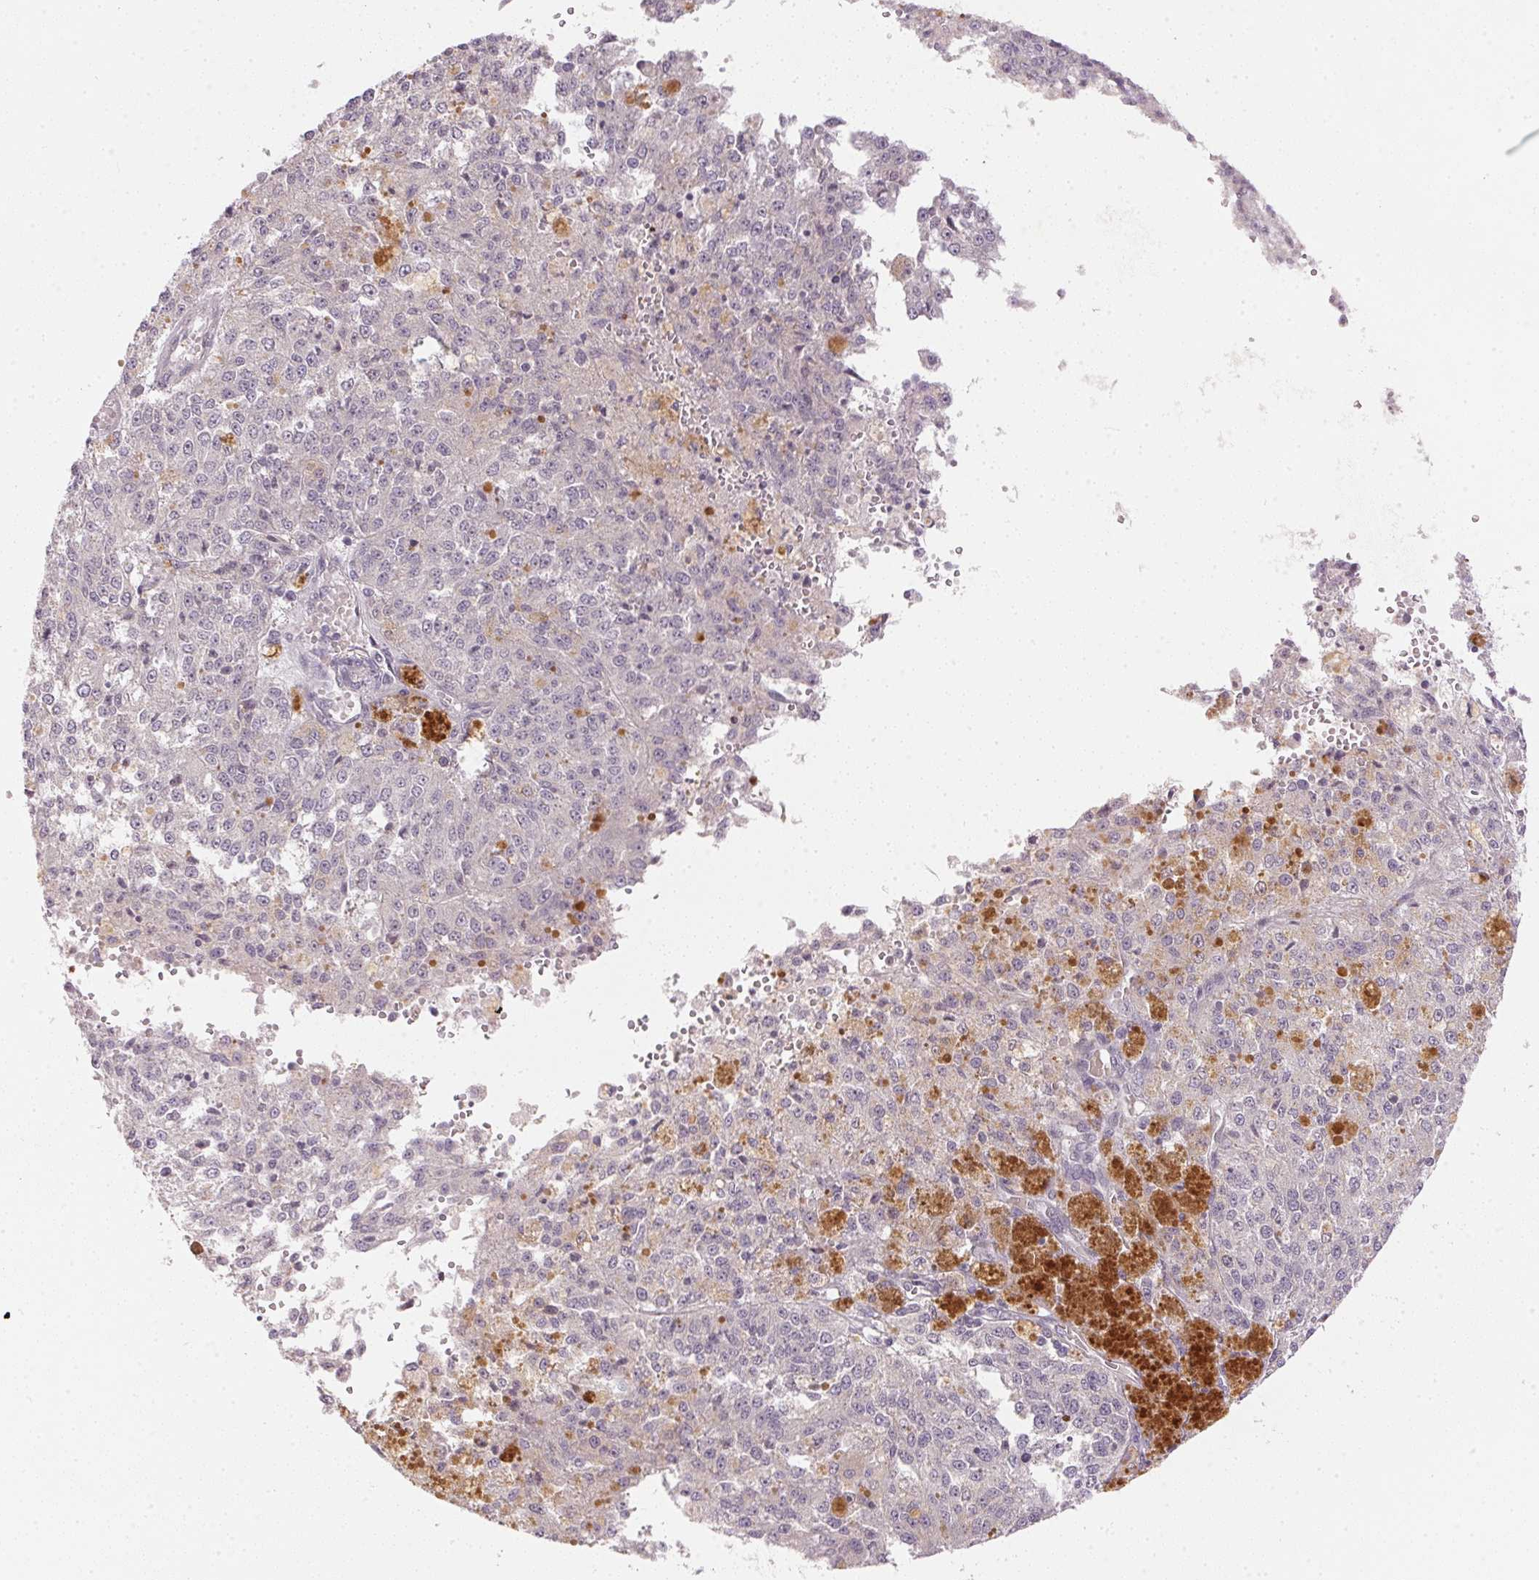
{"staining": {"intensity": "negative", "quantity": "none", "location": "none"}, "tissue": "melanoma", "cell_type": "Tumor cells", "image_type": "cancer", "snomed": [{"axis": "morphology", "description": "Malignant melanoma, Metastatic site"}, {"axis": "topography", "description": "Lymph node"}], "caption": "This is an immunohistochemistry (IHC) micrograph of human malignant melanoma (metastatic site). There is no expression in tumor cells.", "gene": "TTC23L", "patient": {"sex": "female", "age": 64}}